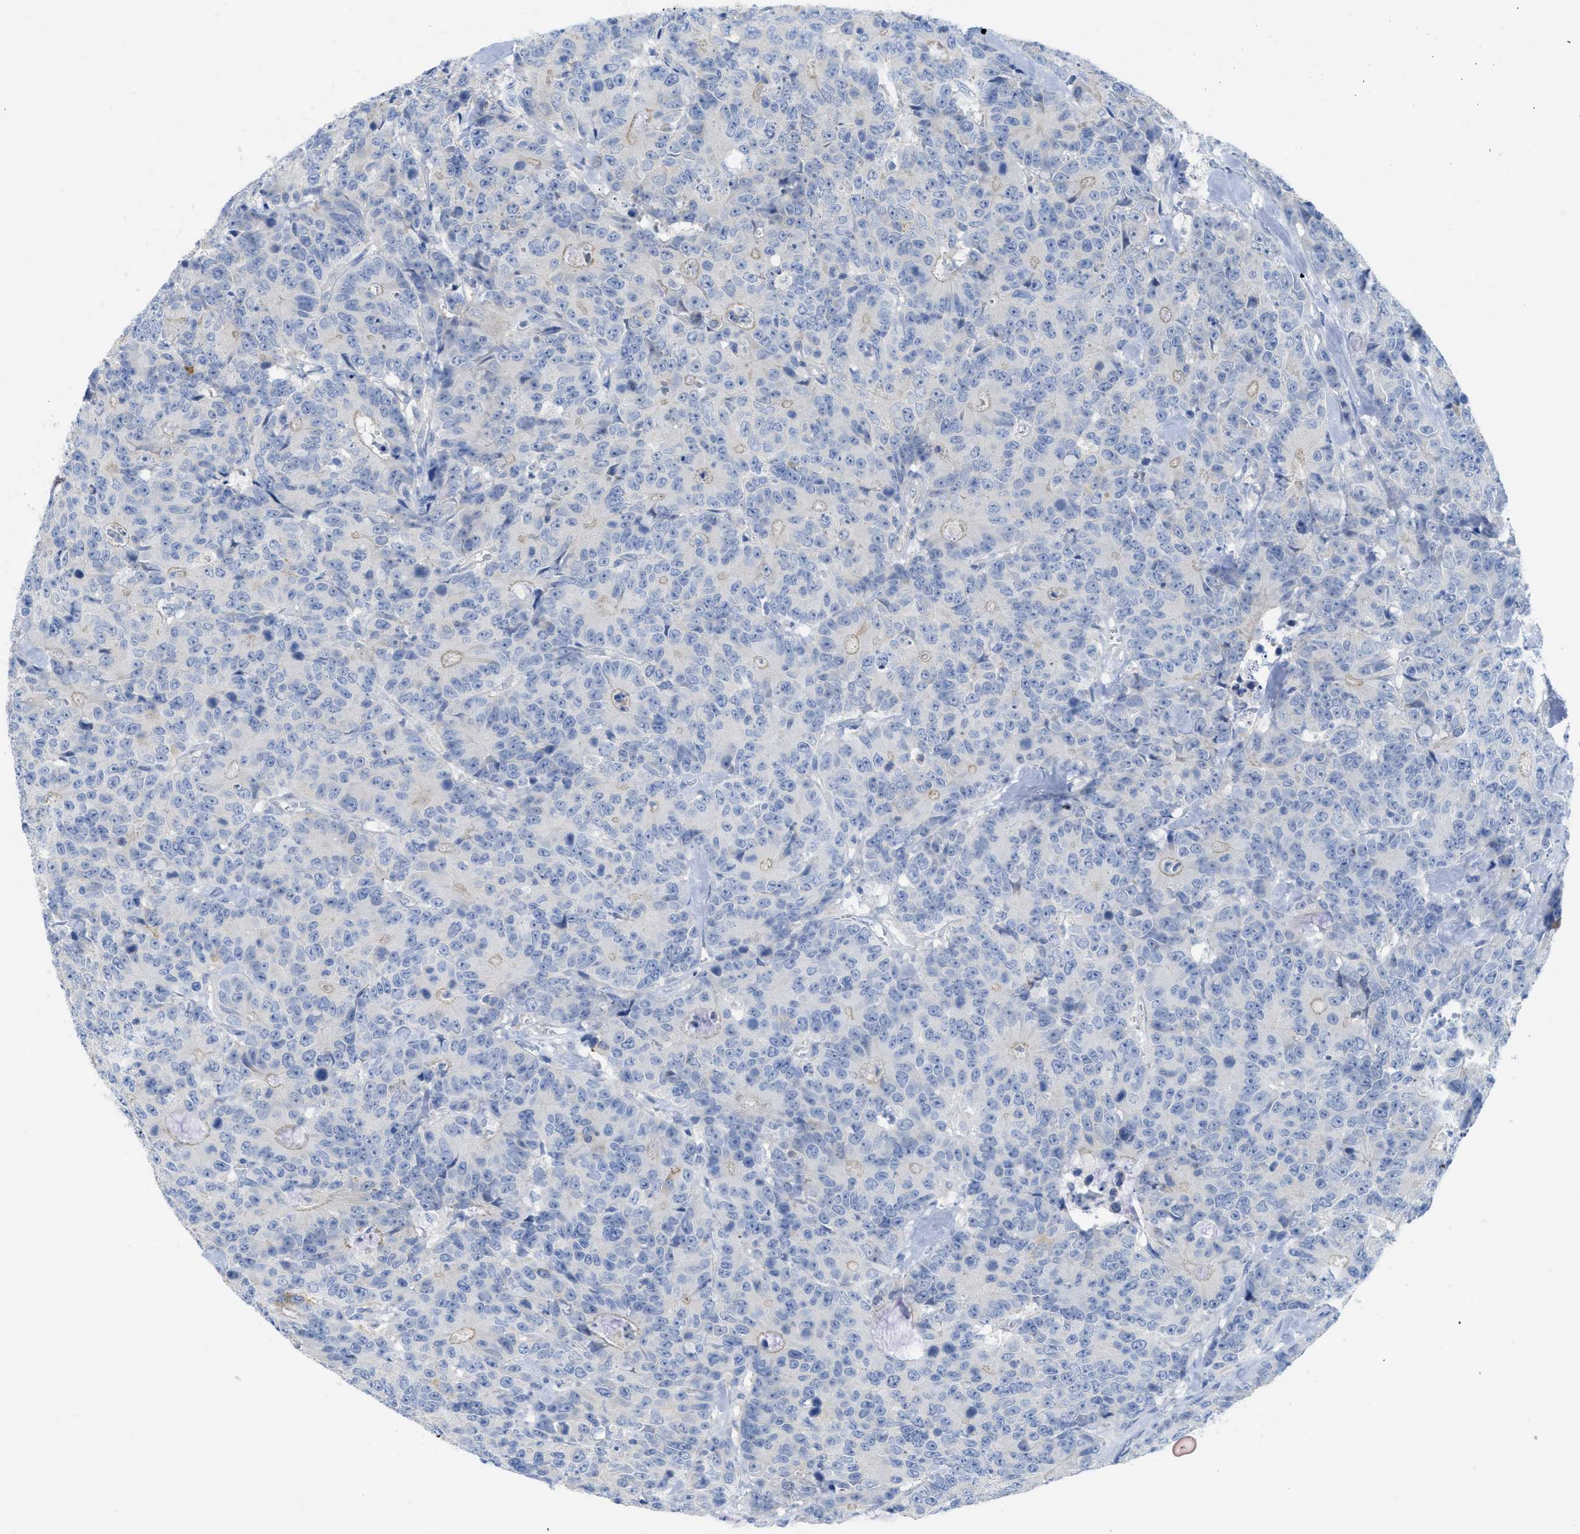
{"staining": {"intensity": "negative", "quantity": "none", "location": "none"}, "tissue": "colorectal cancer", "cell_type": "Tumor cells", "image_type": "cancer", "snomed": [{"axis": "morphology", "description": "Adenocarcinoma, NOS"}, {"axis": "topography", "description": "Colon"}], "caption": "High magnification brightfield microscopy of colorectal cancer stained with DAB (3,3'-diaminobenzidine) (brown) and counterstained with hematoxylin (blue): tumor cells show no significant positivity.", "gene": "MYL3", "patient": {"sex": "female", "age": 86}}